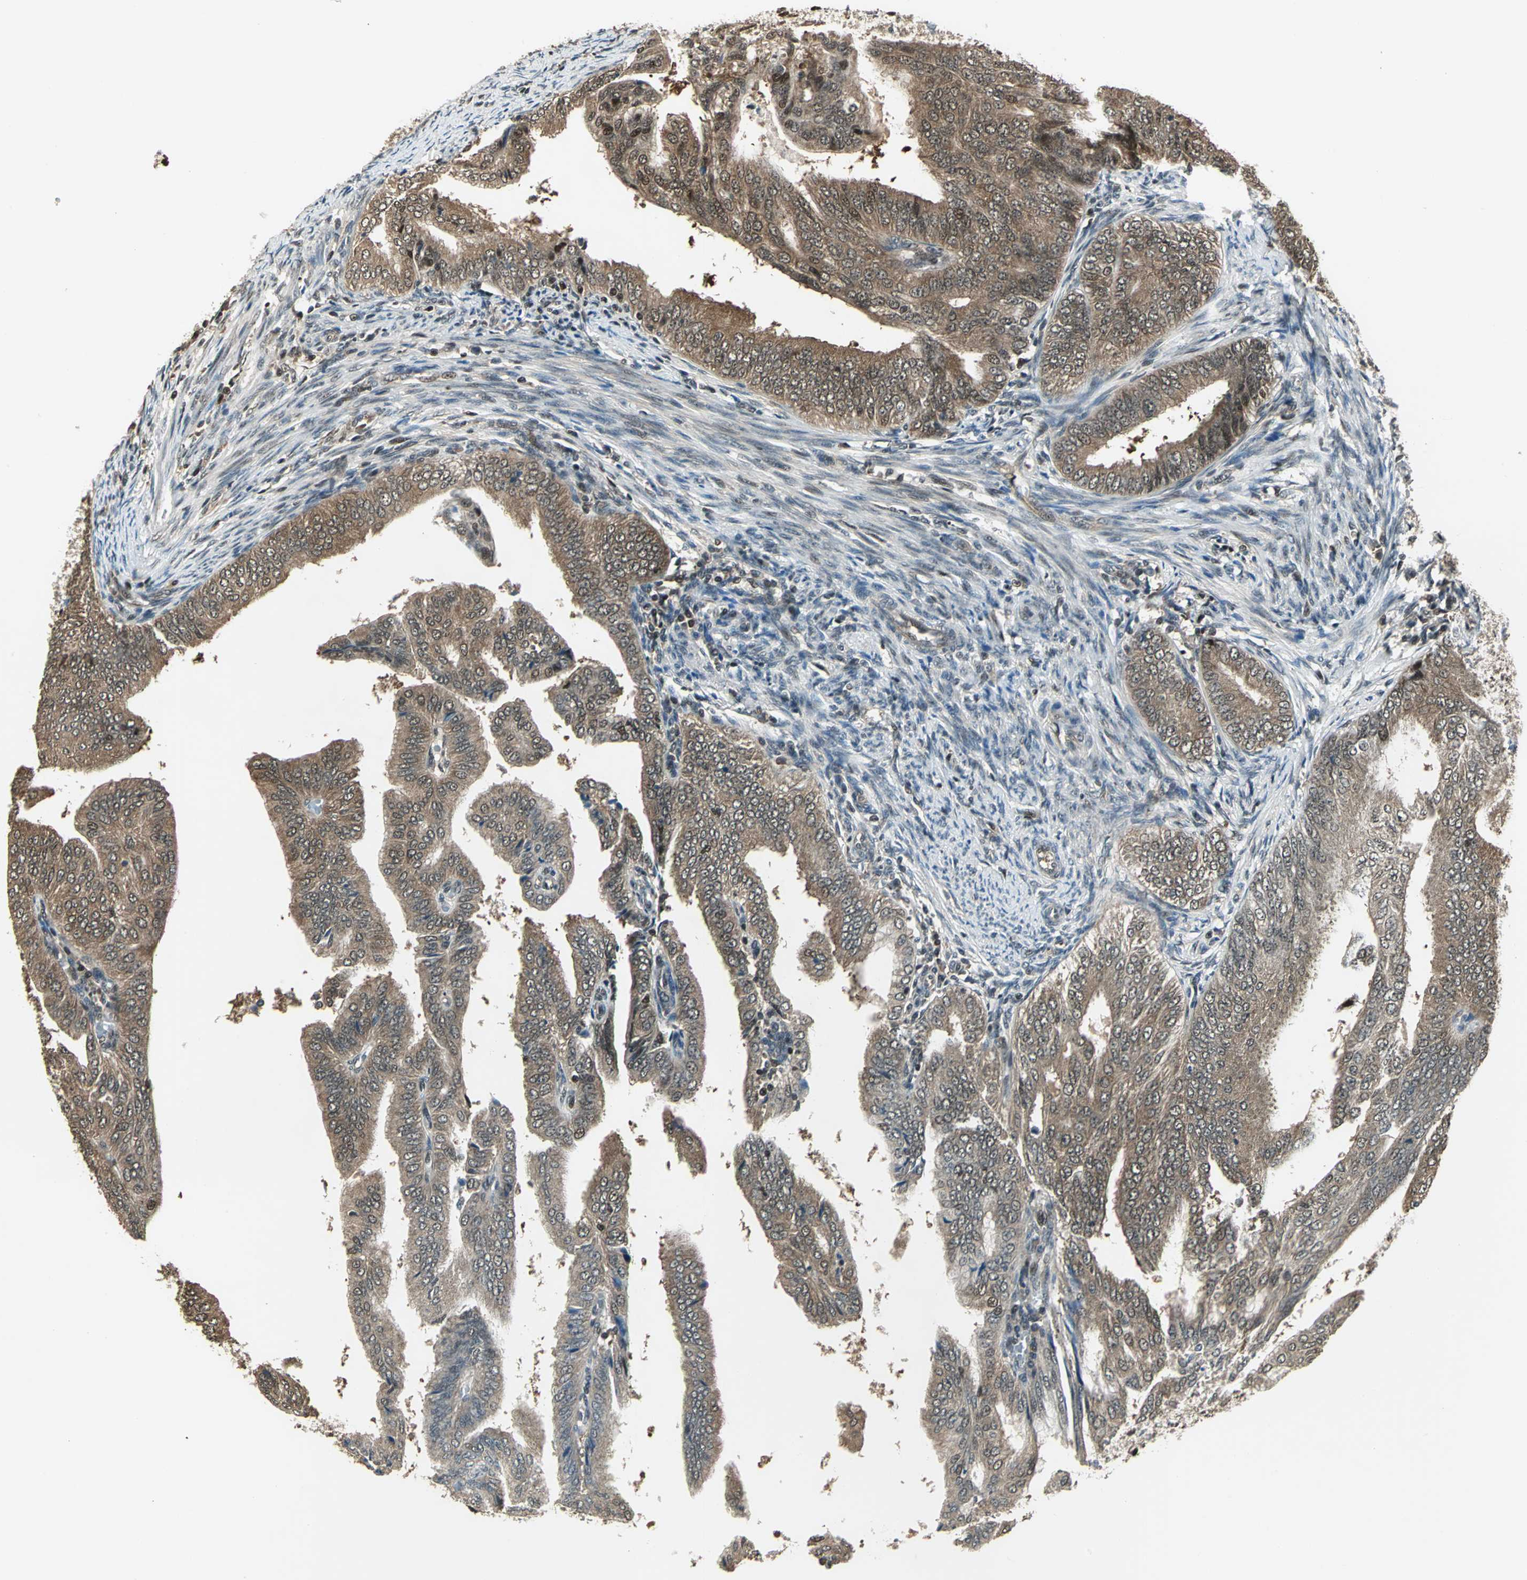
{"staining": {"intensity": "moderate", "quantity": ">75%", "location": "cytoplasmic/membranous,nuclear"}, "tissue": "endometrial cancer", "cell_type": "Tumor cells", "image_type": "cancer", "snomed": [{"axis": "morphology", "description": "Adenocarcinoma, NOS"}, {"axis": "topography", "description": "Endometrium"}], "caption": "A photomicrograph of endometrial adenocarcinoma stained for a protein reveals moderate cytoplasmic/membranous and nuclear brown staining in tumor cells.", "gene": "PSMC3", "patient": {"sex": "female", "age": 58}}